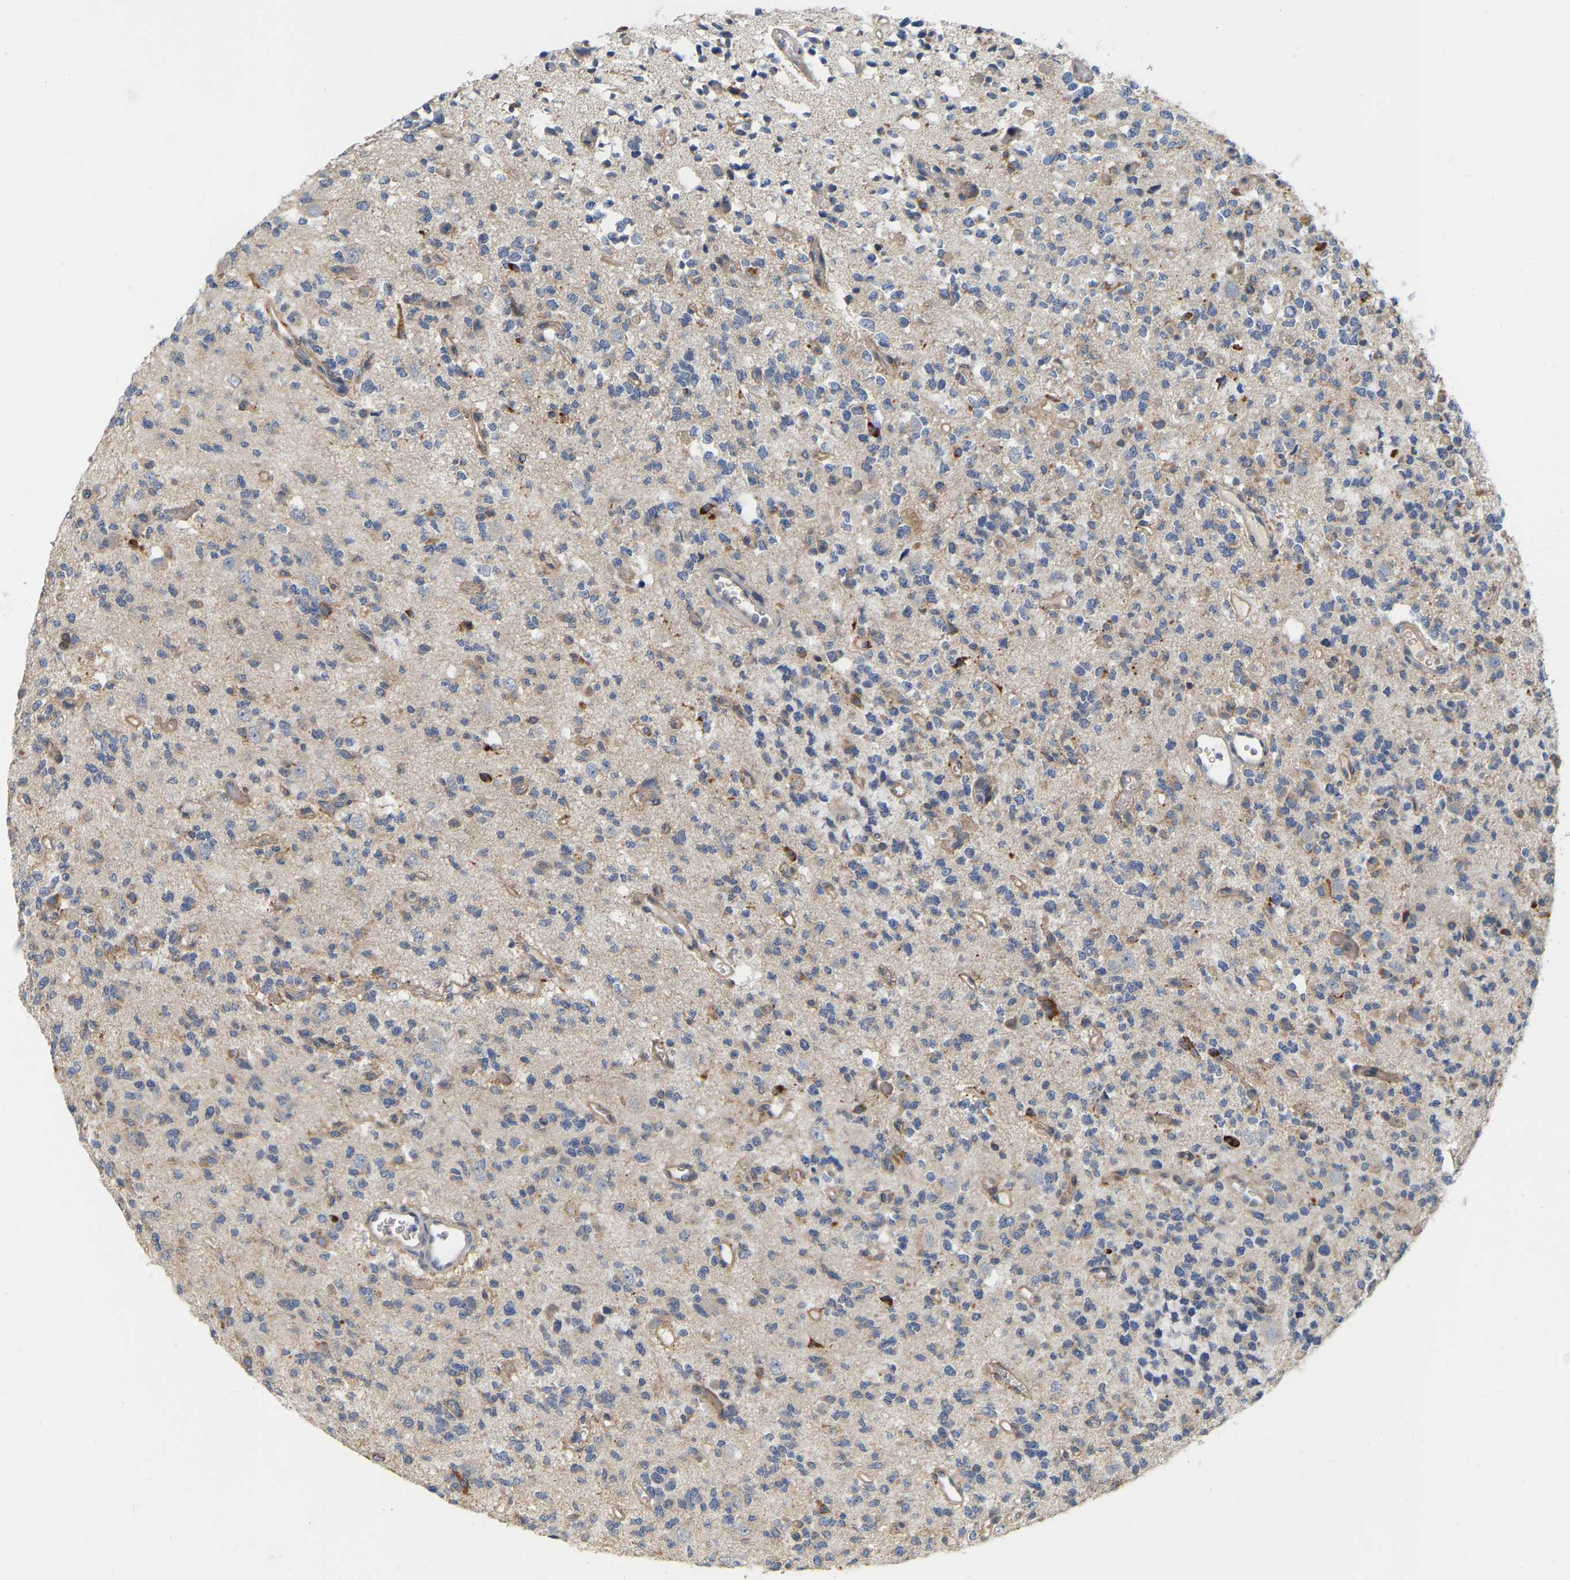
{"staining": {"intensity": "weak", "quantity": "<25%", "location": "cytoplasmic/membranous"}, "tissue": "glioma", "cell_type": "Tumor cells", "image_type": "cancer", "snomed": [{"axis": "morphology", "description": "Glioma, malignant, Low grade"}, {"axis": "topography", "description": "Brain"}], "caption": "This micrograph is of low-grade glioma (malignant) stained with immunohistochemistry to label a protein in brown with the nuclei are counter-stained blue. There is no positivity in tumor cells.", "gene": "SSH1", "patient": {"sex": "male", "age": 38}}